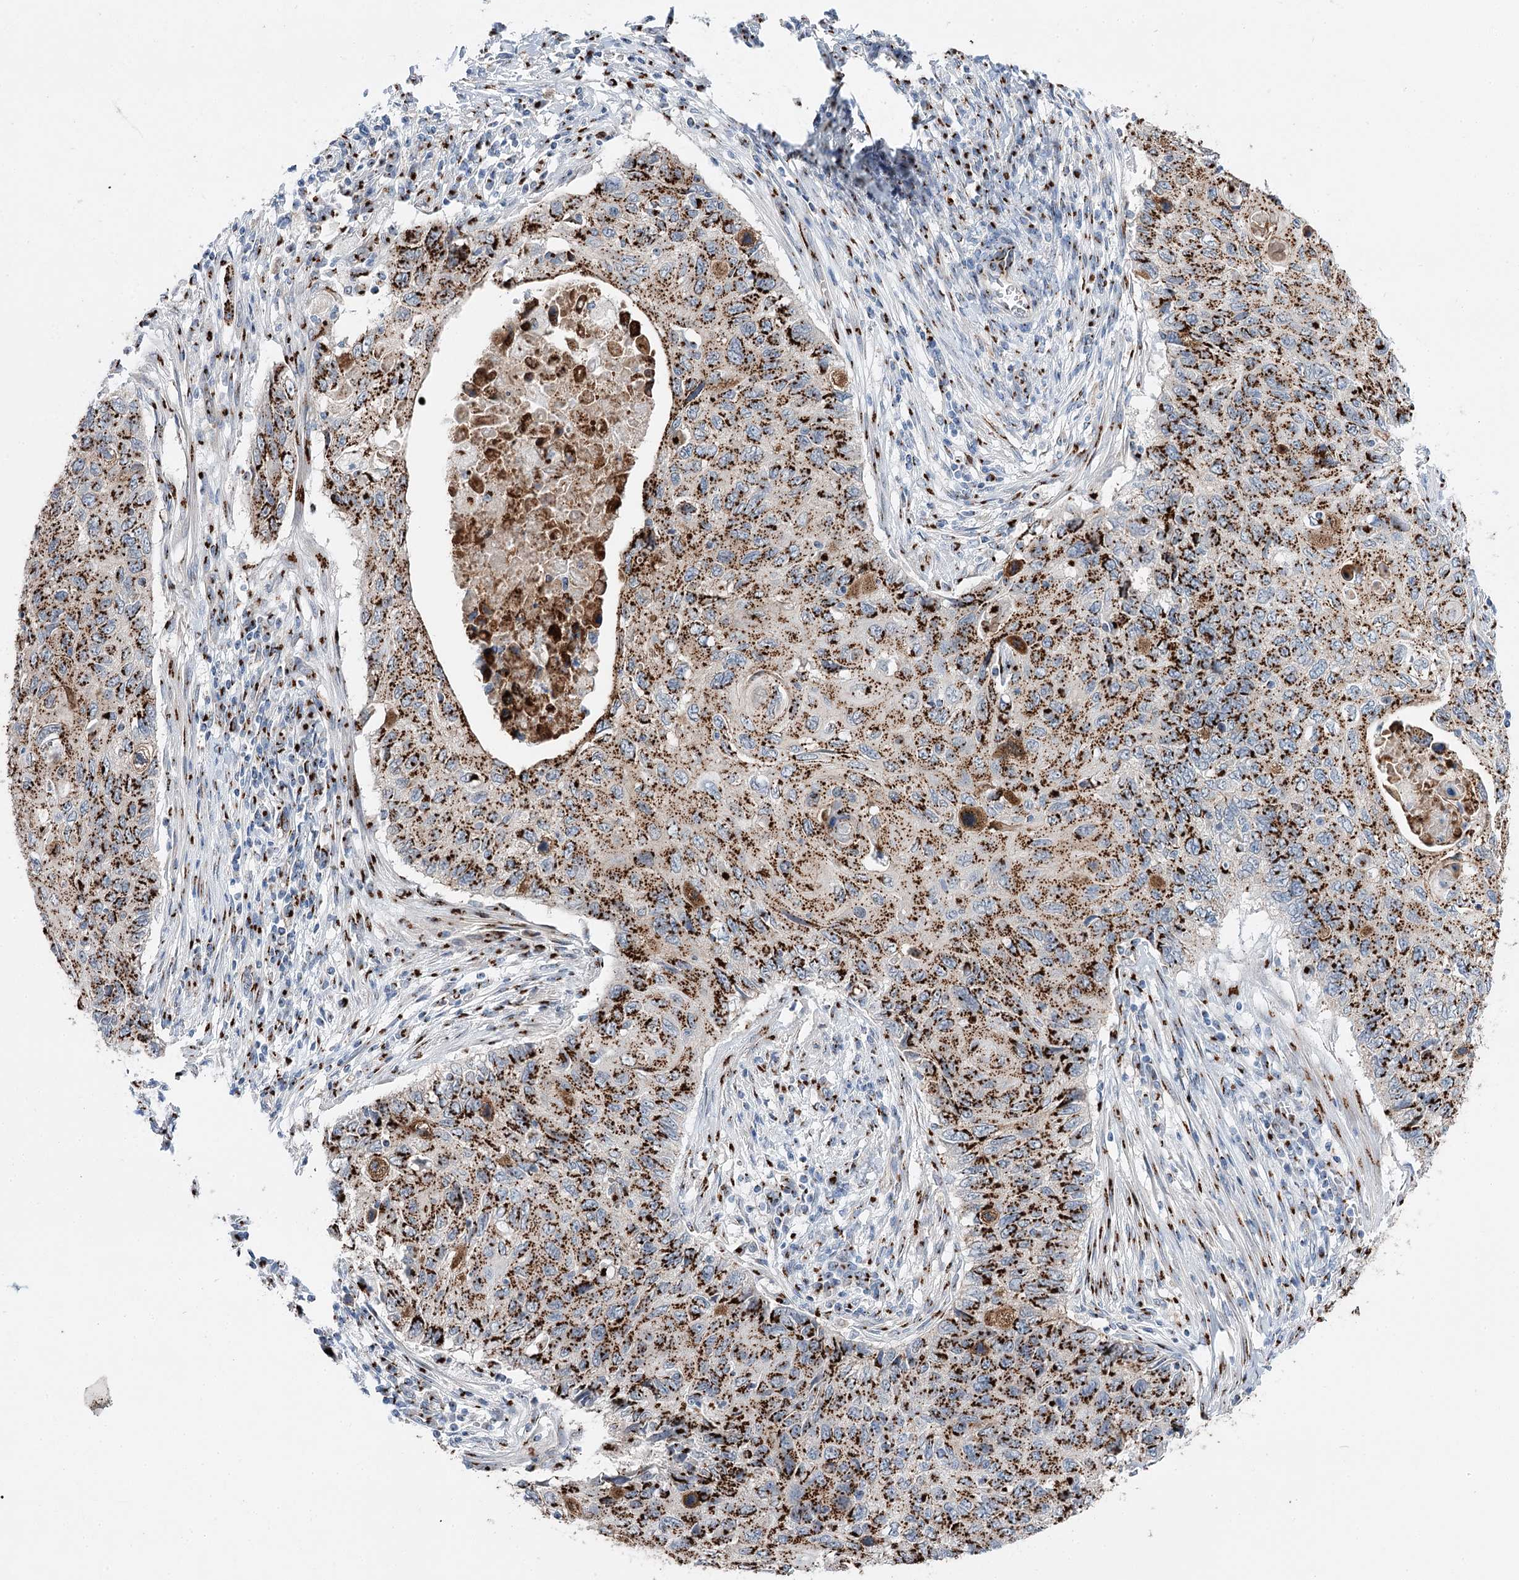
{"staining": {"intensity": "strong", "quantity": ">75%", "location": "cytoplasmic/membranous"}, "tissue": "cervical cancer", "cell_type": "Tumor cells", "image_type": "cancer", "snomed": [{"axis": "morphology", "description": "Squamous cell carcinoma, NOS"}, {"axis": "topography", "description": "Cervix"}], "caption": "Strong cytoplasmic/membranous expression is identified in approximately >75% of tumor cells in cervical squamous cell carcinoma. The staining is performed using DAB brown chromogen to label protein expression. The nuclei are counter-stained blue using hematoxylin.", "gene": "TMEM165", "patient": {"sex": "female", "age": 70}}